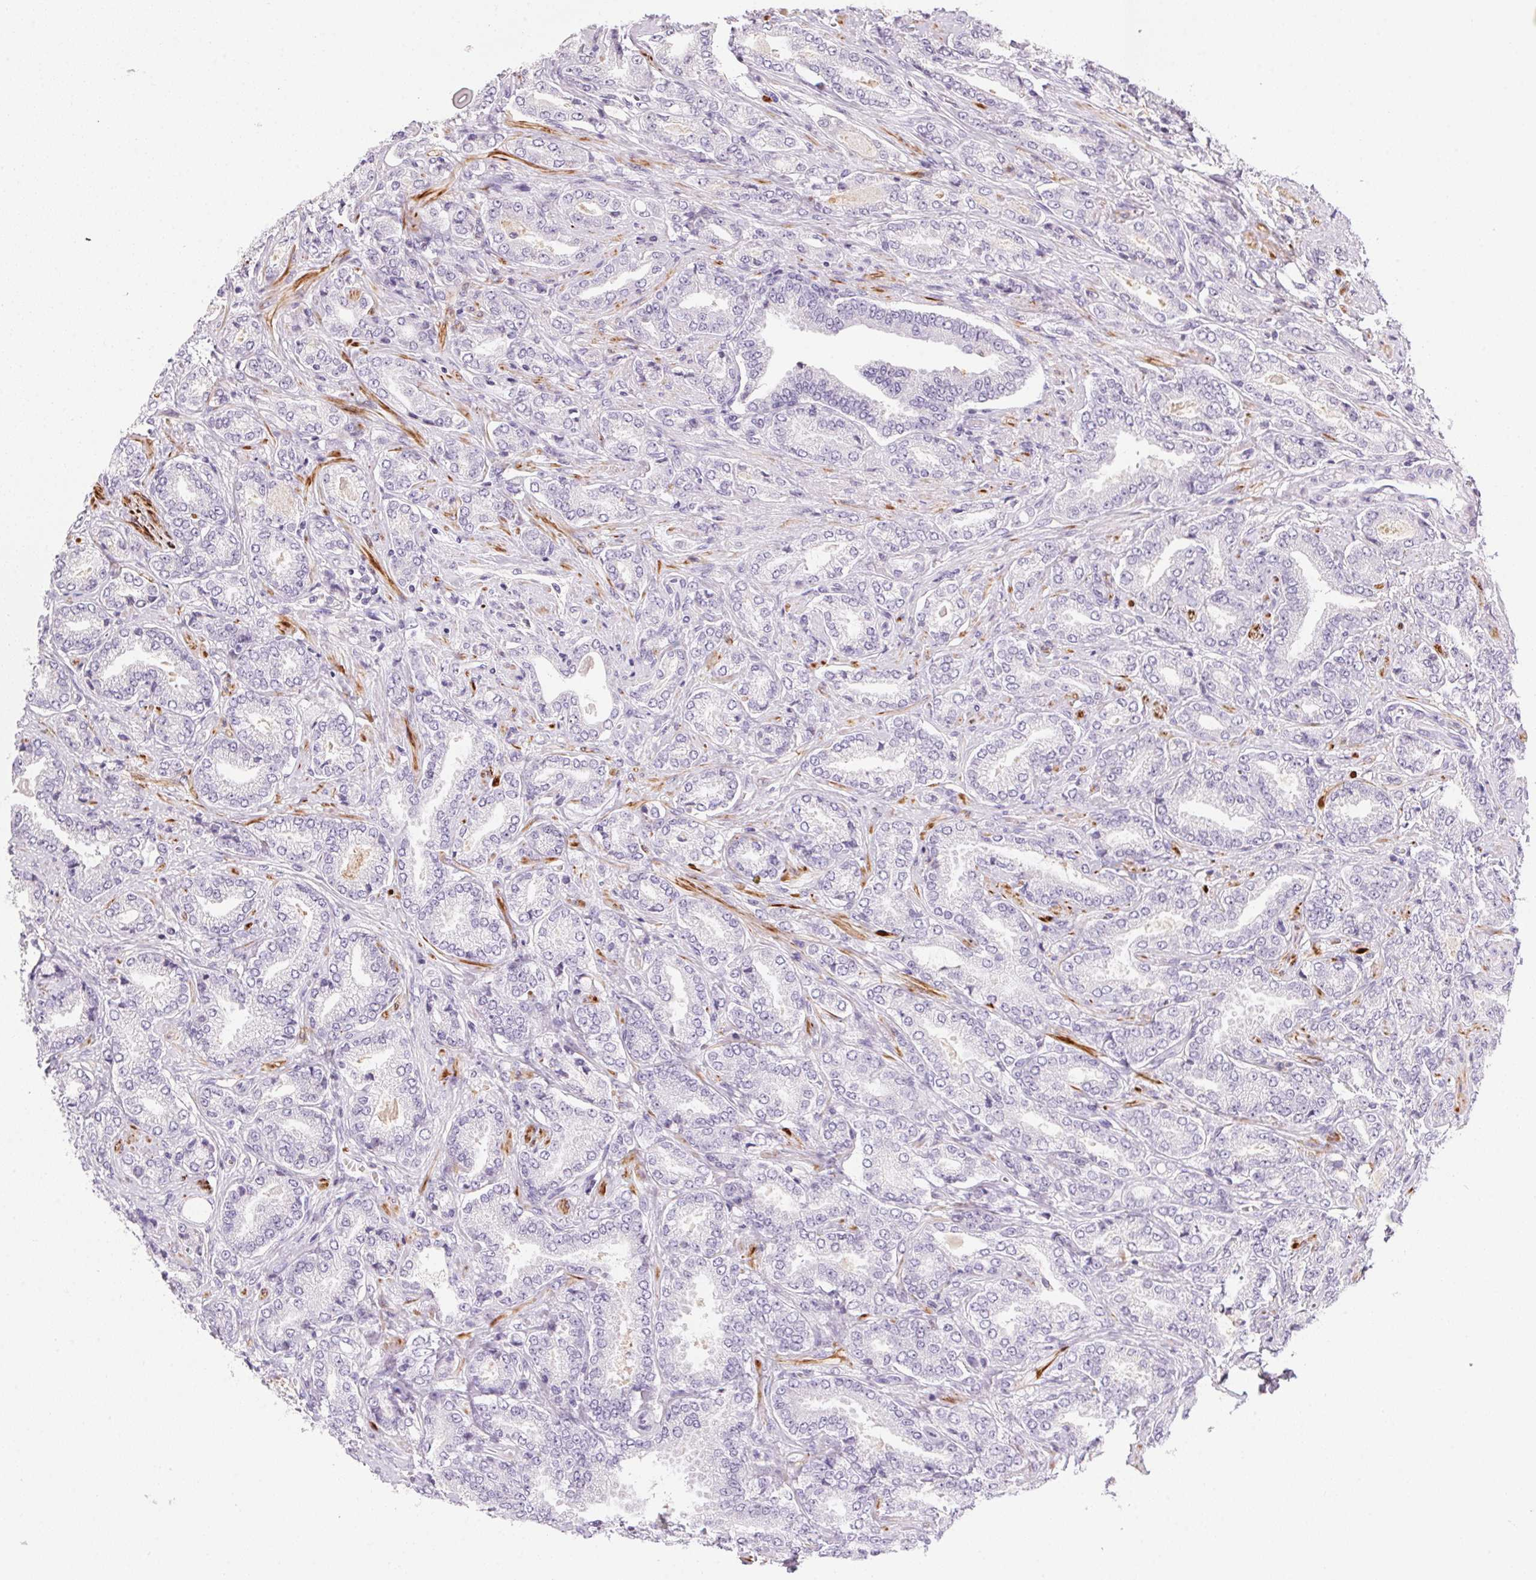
{"staining": {"intensity": "negative", "quantity": "none", "location": "none"}, "tissue": "prostate cancer", "cell_type": "Tumor cells", "image_type": "cancer", "snomed": [{"axis": "morphology", "description": "Adenocarcinoma, NOS"}, {"axis": "topography", "description": "Prostate"}], "caption": "Tumor cells show no significant protein expression in adenocarcinoma (prostate).", "gene": "ECPAS", "patient": {"sex": "male", "age": 64}}